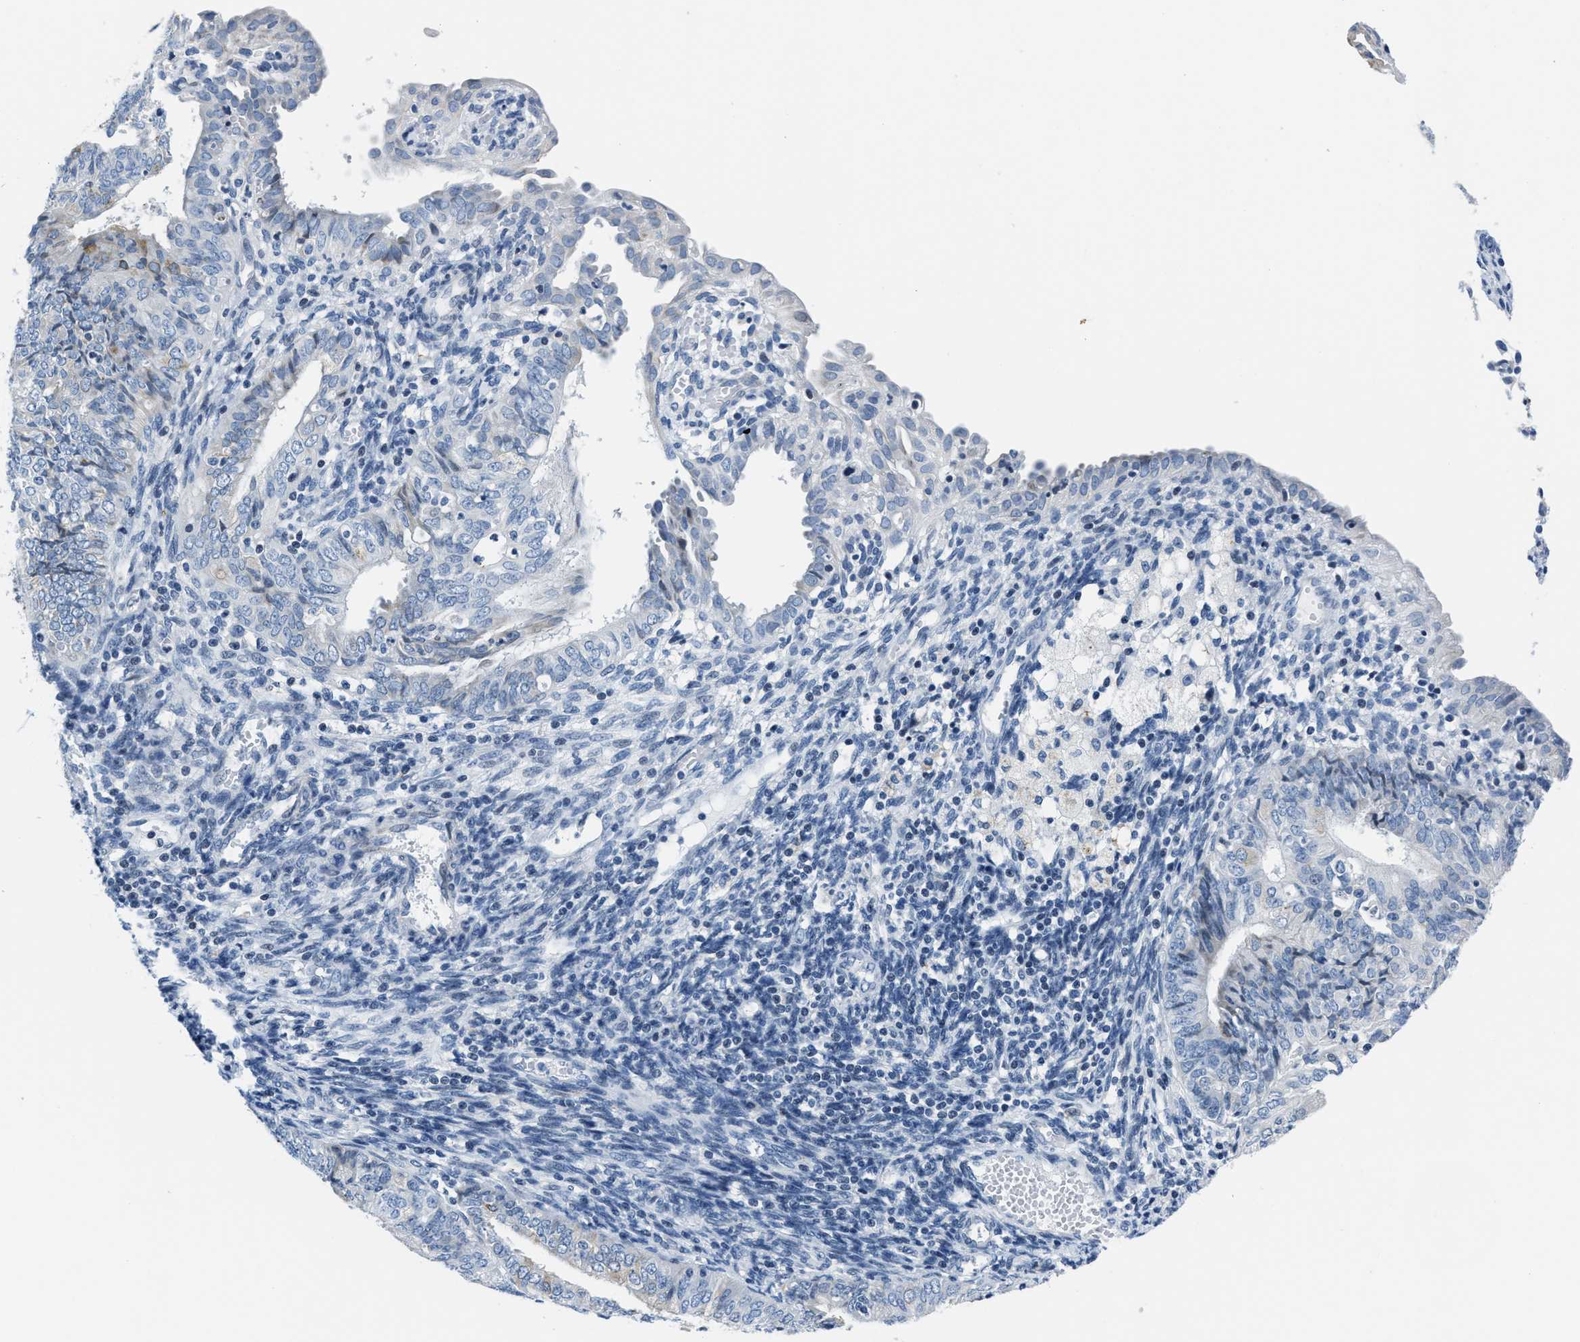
{"staining": {"intensity": "negative", "quantity": "none", "location": "none"}, "tissue": "endometrial cancer", "cell_type": "Tumor cells", "image_type": "cancer", "snomed": [{"axis": "morphology", "description": "Adenocarcinoma, NOS"}, {"axis": "topography", "description": "Endometrium"}], "caption": "High power microscopy micrograph of an immunohistochemistry (IHC) micrograph of adenocarcinoma (endometrial), revealing no significant positivity in tumor cells. (DAB (3,3'-diaminobenzidine) IHC visualized using brightfield microscopy, high magnification).", "gene": "ASZ1", "patient": {"sex": "female", "age": 58}}